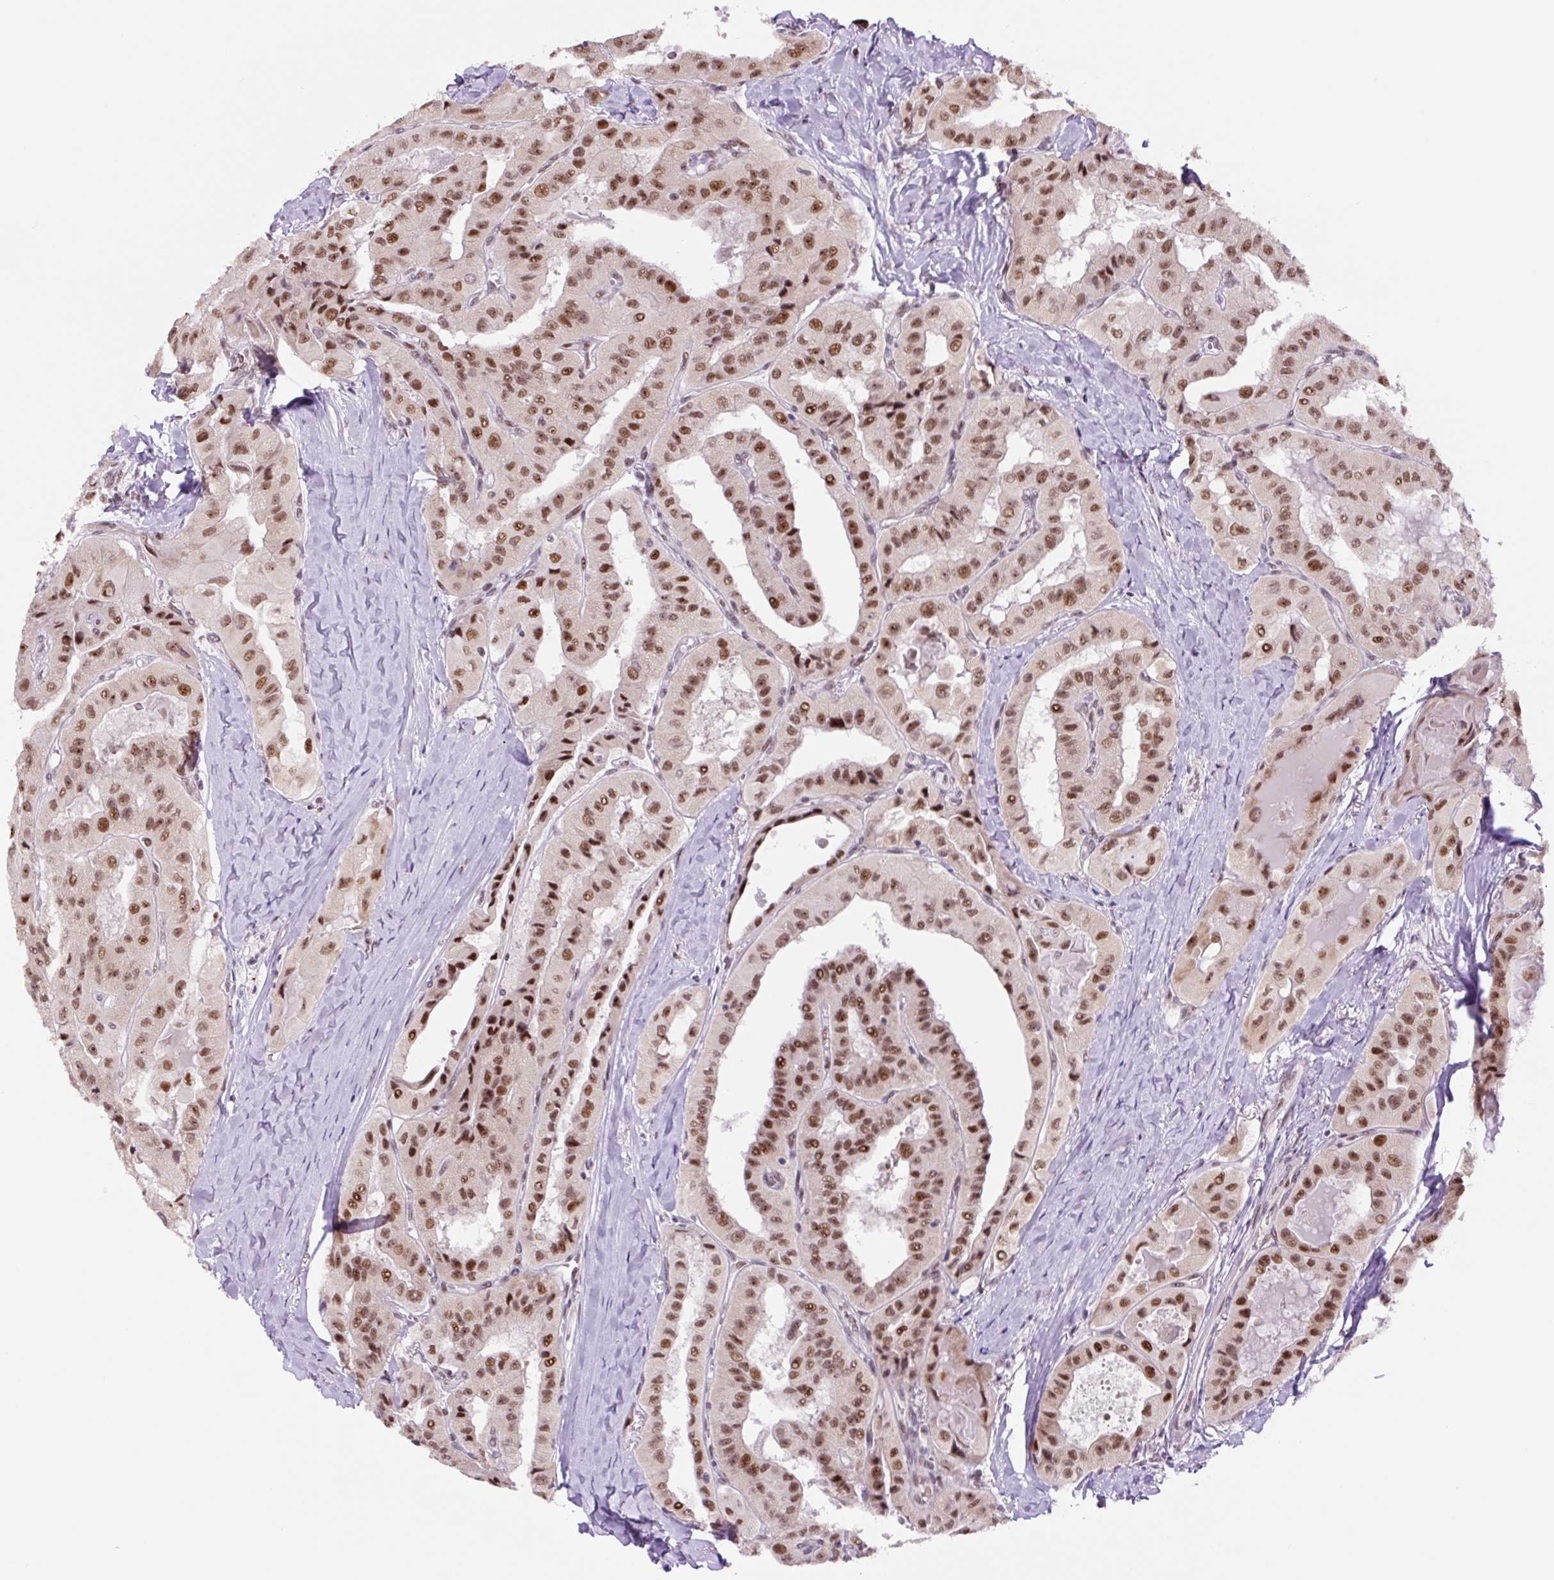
{"staining": {"intensity": "strong", "quantity": ">75%", "location": "nuclear"}, "tissue": "thyroid cancer", "cell_type": "Tumor cells", "image_type": "cancer", "snomed": [{"axis": "morphology", "description": "Normal tissue, NOS"}, {"axis": "morphology", "description": "Papillary adenocarcinoma, NOS"}, {"axis": "topography", "description": "Thyroid gland"}], "caption": "DAB immunohistochemical staining of human thyroid cancer (papillary adenocarcinoma) displays strong nuclear protein expression in approximately >75% of tumor cells. The staining is performed using DAB brown chromogen to label protein expression. The nuclei are counter-stained blue using hematoxylin.", "gene": "TAF1A", "patient": {"sex": "female", "age": 59}}